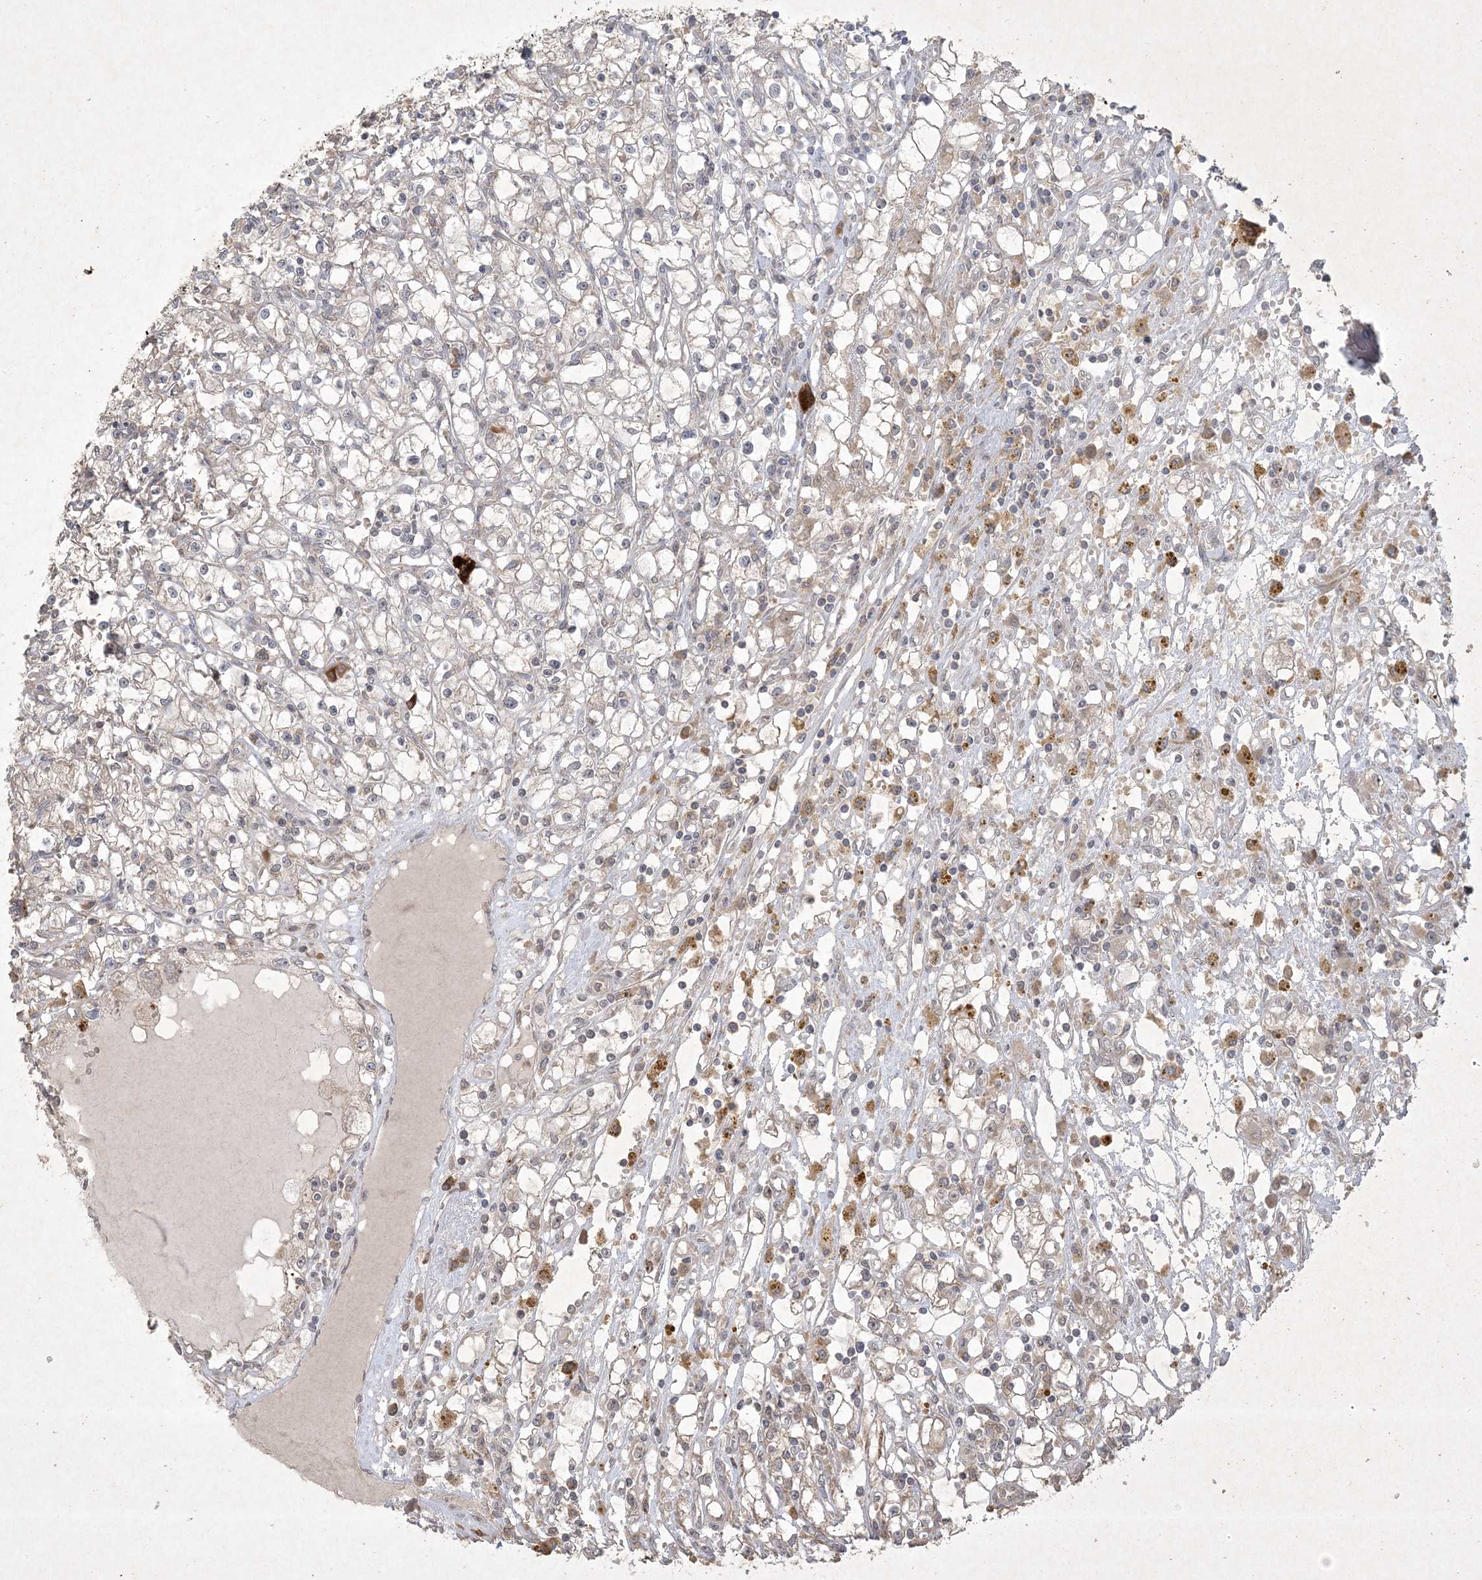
{"staining": {"intensity": "negative", "quantity": "none", "location": "none"}, "tissue": "renal cancer", "cell_type": "Tumor cells", "image_type": "cancer", "snomed": [{"axis": "morphology", "description": "Adenocarcinoma, NOS"}, {"axis": "topography", "description": "Kidney"}], "caption": "Human adenocarcinoma (renal) stained for a protein using IHC exhibits no expression in tumor cells.", "gene": "NRBP2", "patient": {"sex": "male", "age": 56}}